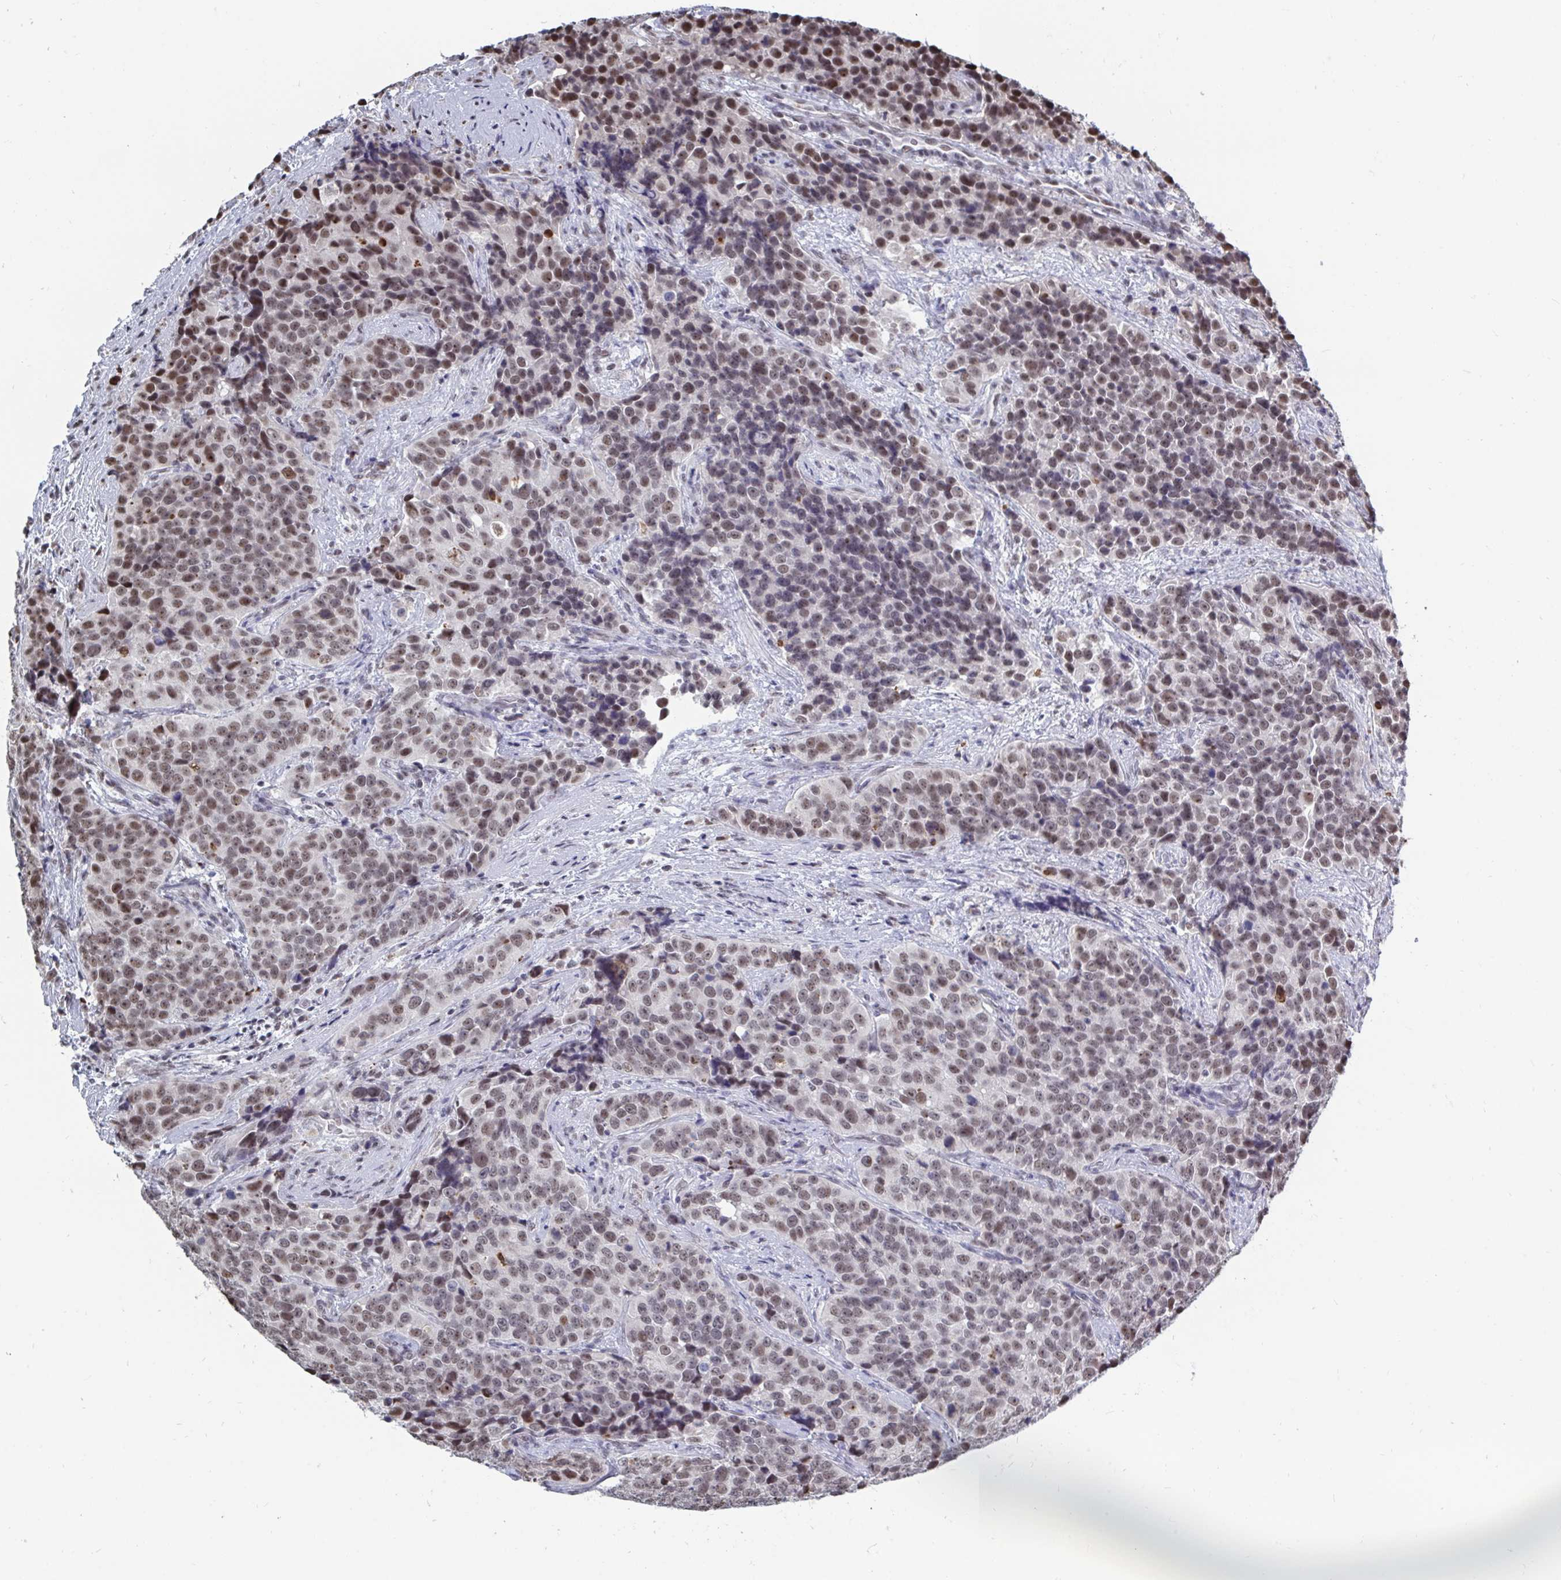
{"staining": {"intensity": "moderate", "quantity": "25%-75%", "location": "nuclear"}, "tissue": "urothelial cancer", "cell_type": "Tumor cells", "image_type": "cancer", "snomed": [{"axis": "morphology", "description": "Urothelial carcinoma, NOS"}, {"axis": "topography", "description": "Urinary bladder"}], "caption": "Immunohistochemistry (IHC) histopathology image of neoplastic tissue: transitional cell carcinoma stained using immunohistochemistry (IHC) demonstrates medium levels of moderate protein expression localized specifically in the nuclear of tumor cells, appearing as a nuclear brown color.", "gene": "TRIP12", "patient": {"sex": "male", "age": 52}}